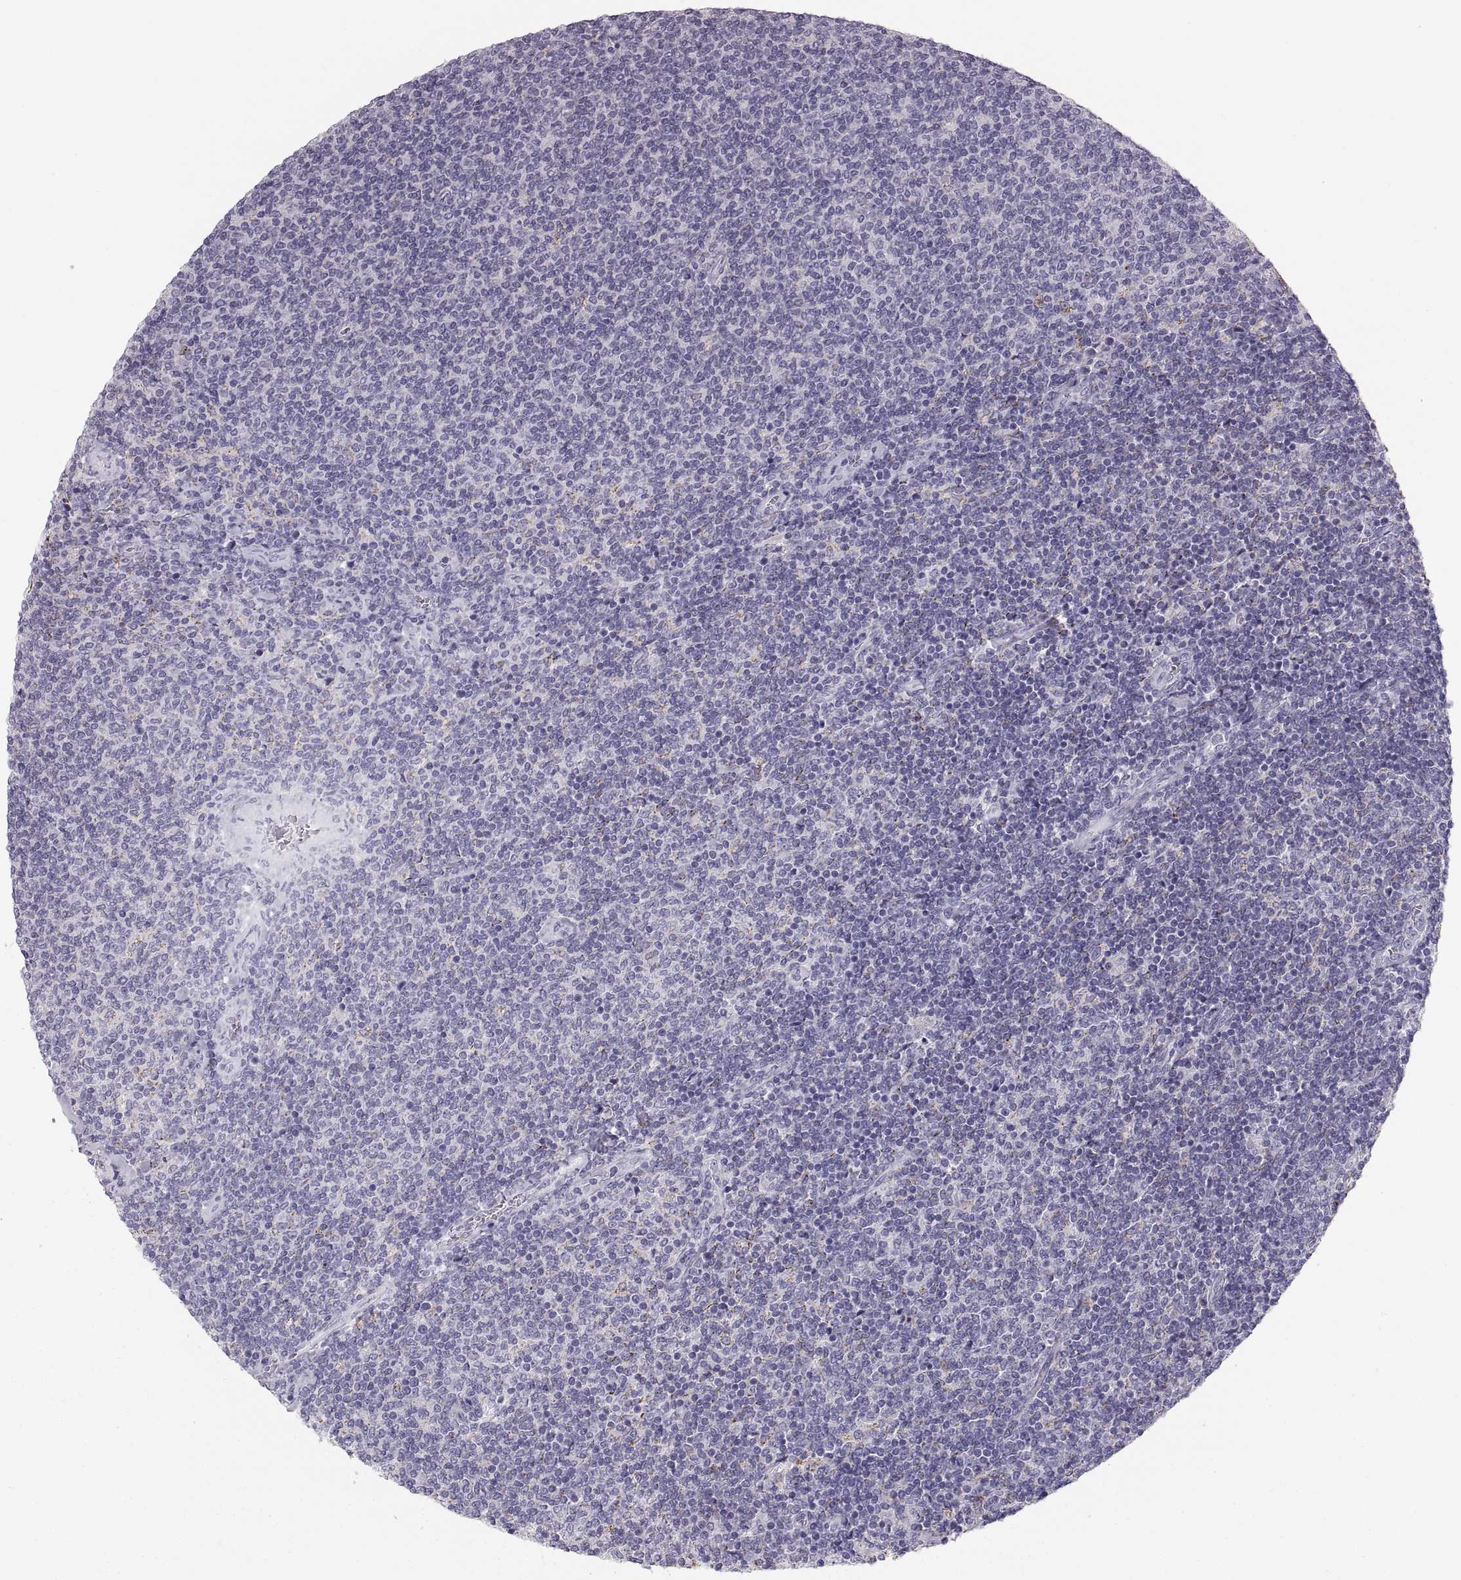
{"staining": {"intensity": "negative", "quantity": "none", "location": "none"}, "tissue": "lymphoma", "cell_type": "Tumor cells", "image_type": "cancer", "snomed": [{"axis": "morphology", "description": "Malignant lymphoma, non-Hodgkin's type, Low grade"}, {"axis": "topography", "description": "Lymph node"}], "caption": "An image of low-grade malignant lymphoma, non-Hodgkin's type stained for a protein shows no brown staining in tumor cells. (Brightfield microscopy of DAB (3,3'-diaminobenzidine) IHC at high magnification).", "gene": "COL9A3", "patient": {"sex": "male", "age": 52}}